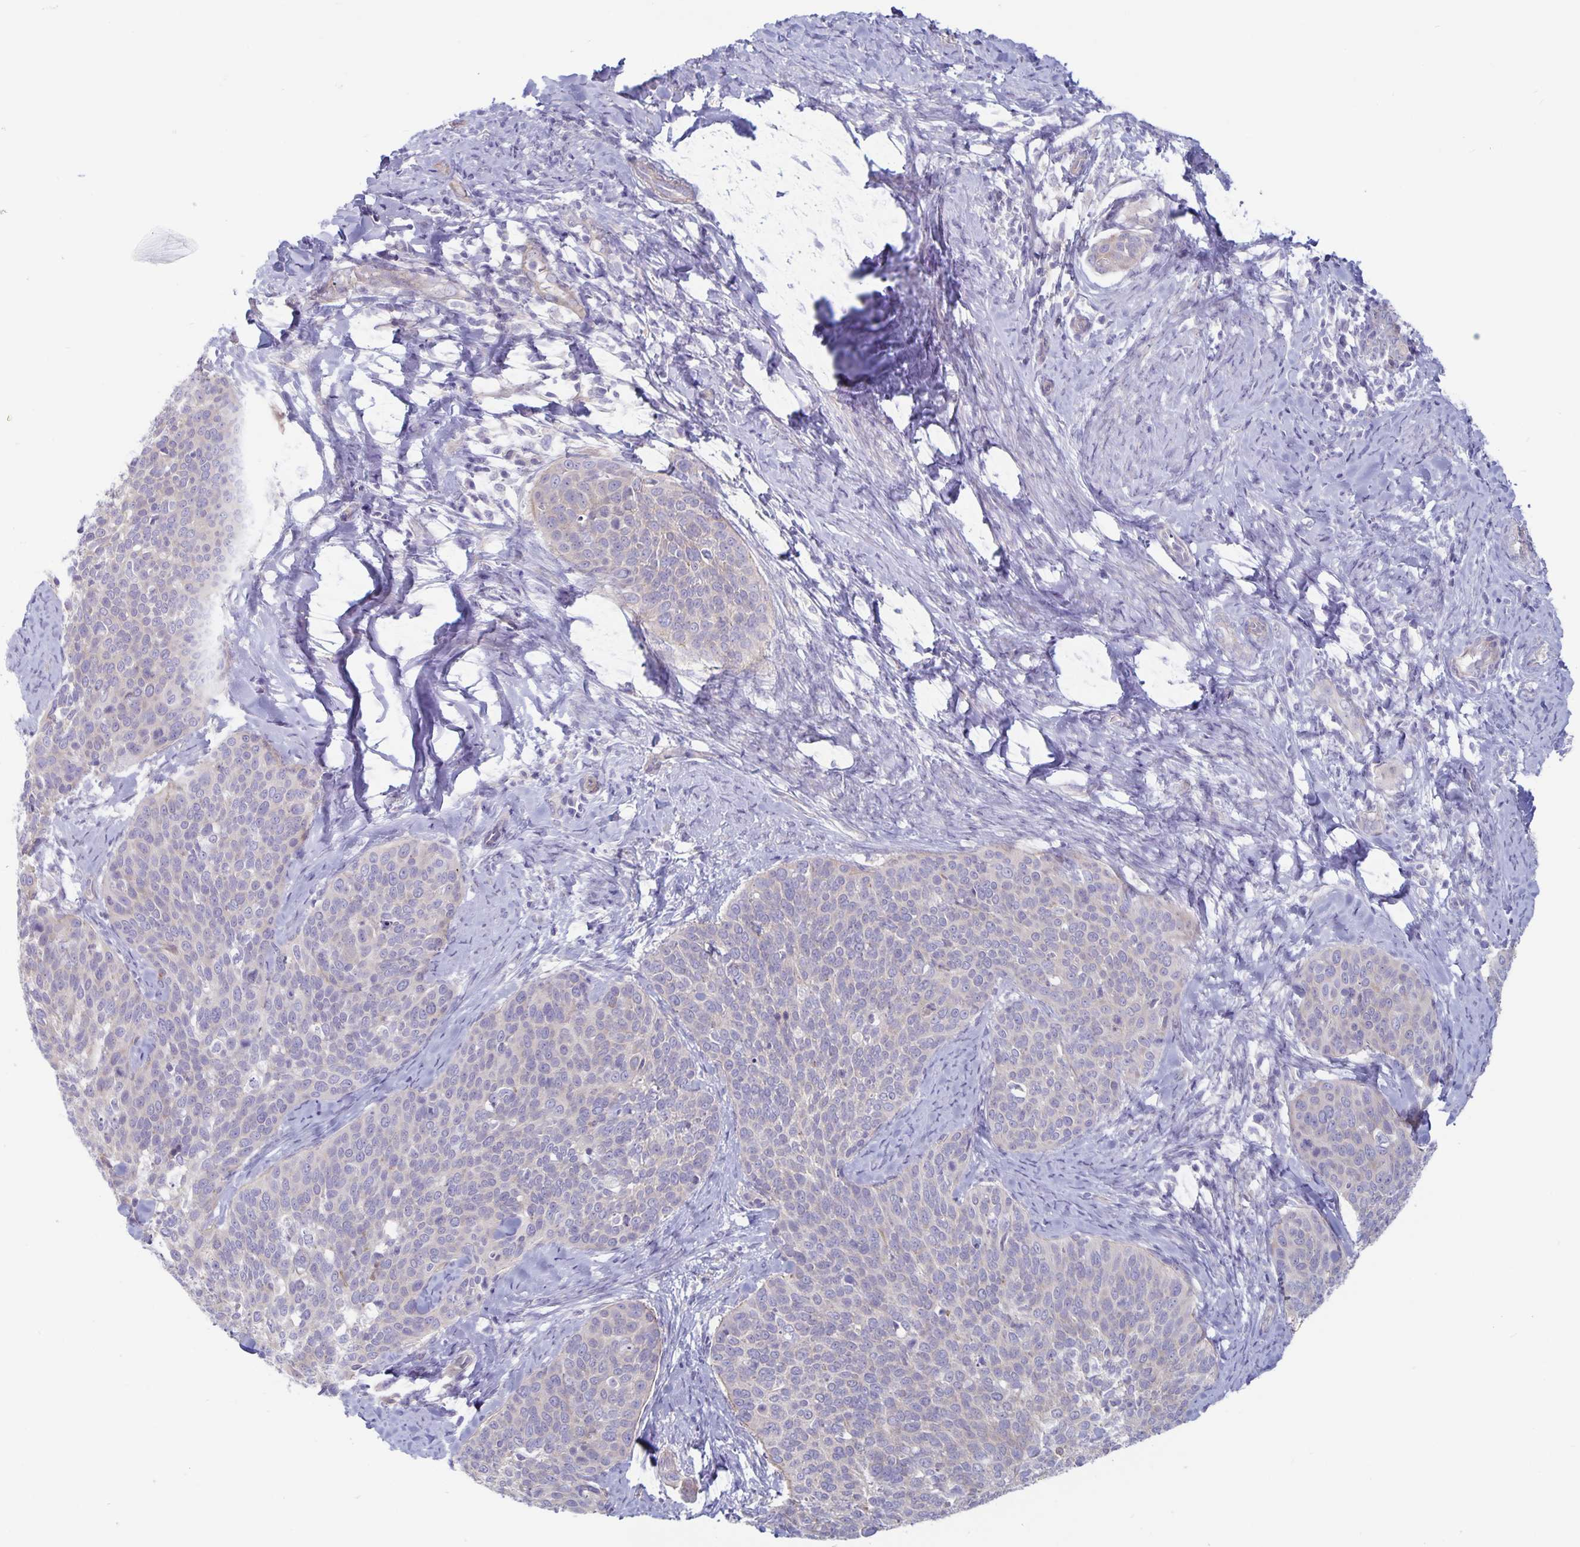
{"staining": {"intensity": "negative", "quantity": "none", "location": "none"}, "tissue": "cervical cancer", "cell_type": "Tumor cells", "image_type": "cancer", "snomed": [{"axis": "morphology", "description": "Squamous cell carcinoma, NOS"}, {"axis": "topography", "description": "Cervix"}], "caption": "Cervical squamous cell carcinoma was stained to show a protein in brown. There is no significant staining in tumor cells.", "gene": "PLCB3", "patient": {"sex": "female", "age": 69}}